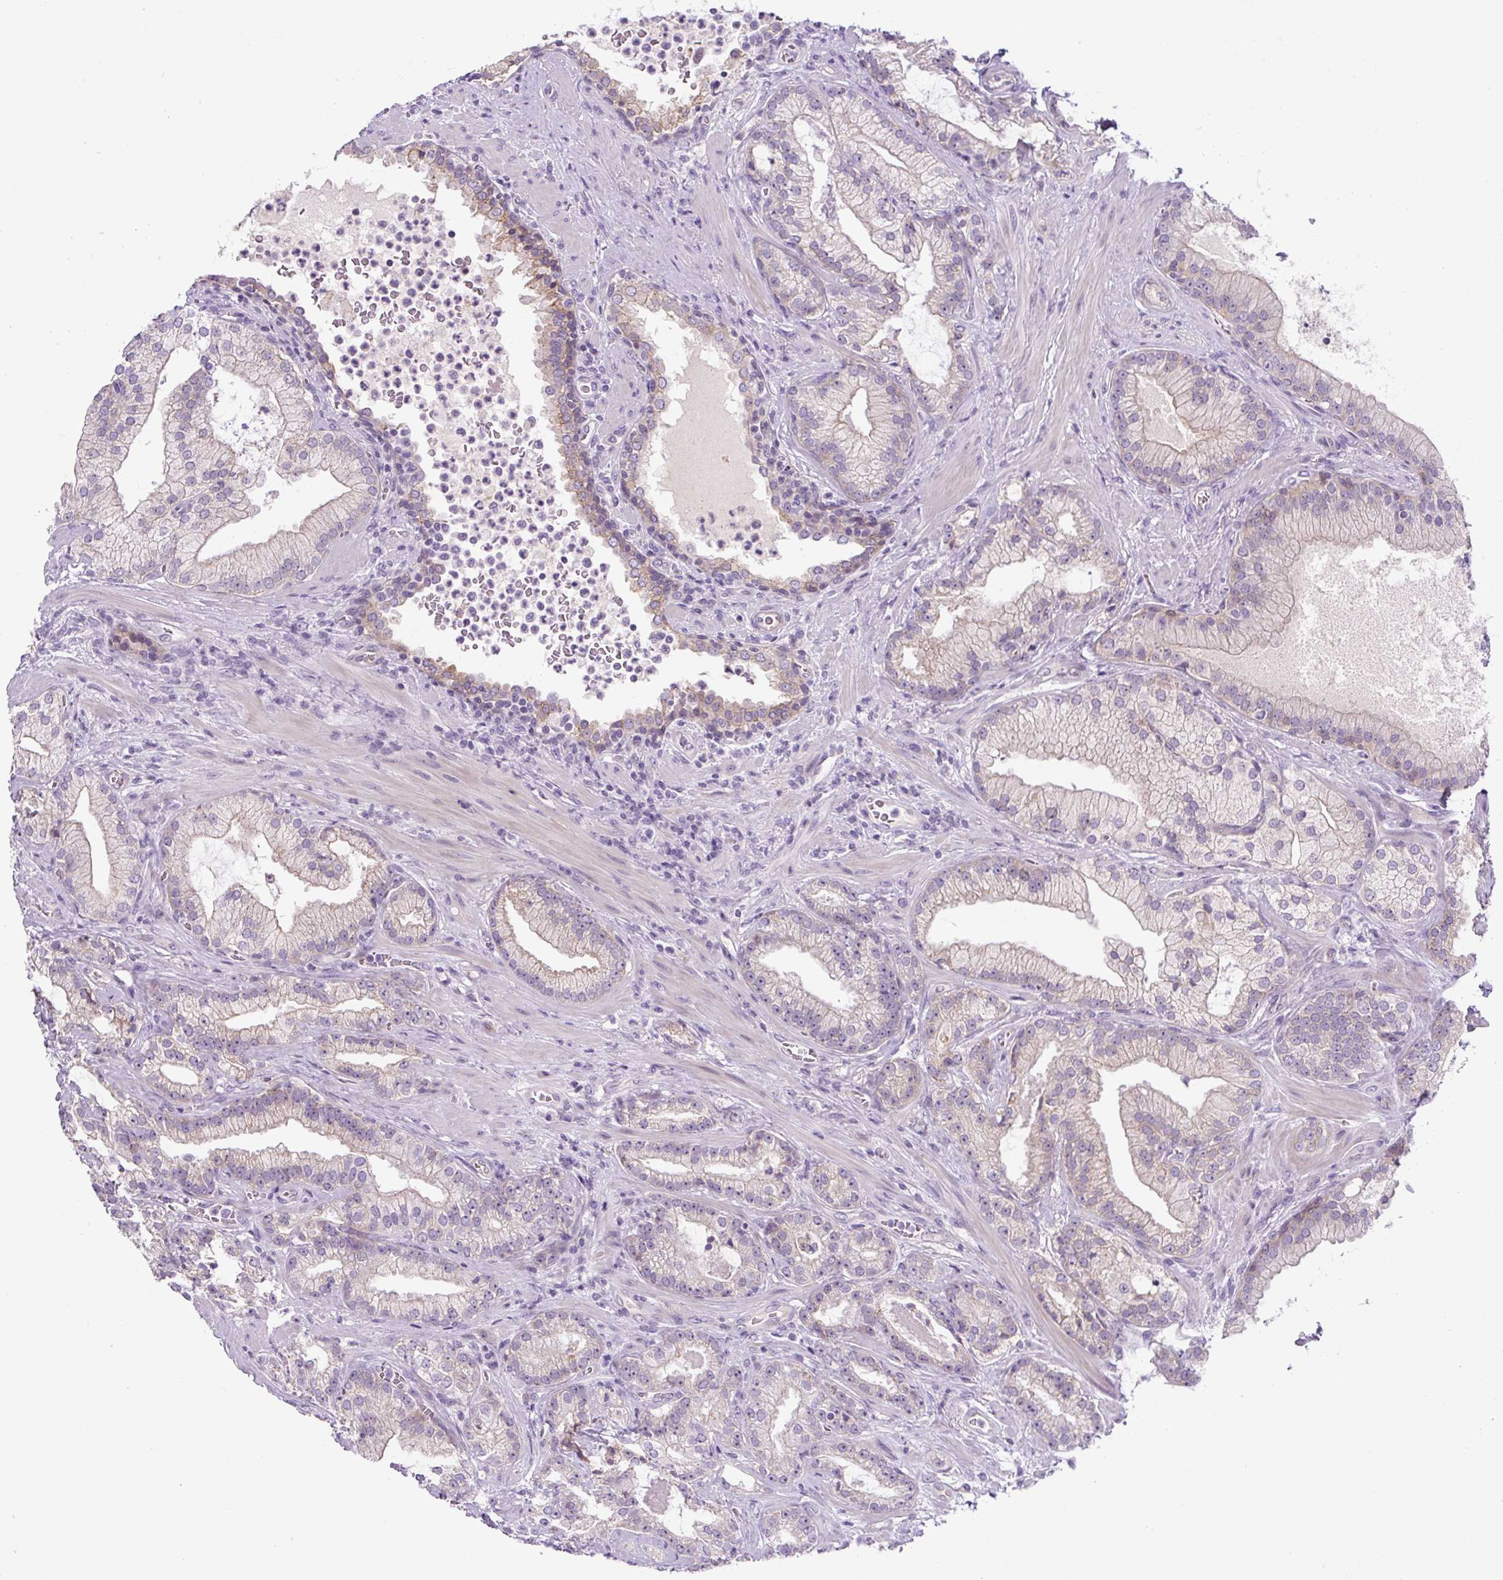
{"staining": {"intensity": "weak", "quantity": "25%-75%", "location": "cytoplasmic/membranous"}, "tissue": "prostate cancer", "cell_type": "Tumor cells", "image_type": "cancer", "snomed": [{"axis": "morphology", "description": "Adenocarcinoma, High grade"}, {"axis": "topography", "description": "Prostate"}], "caption": "This histopathology image reveals immunohistochemistry staining of human prostate cancer (adenocarcinoma (high-grade)), with low weak cytoplasmic/membranous positivity in about 25%-75% of tumor cells.", "gene": "ADAMTS19", "patient": {"sex": "male", "age": 68}}